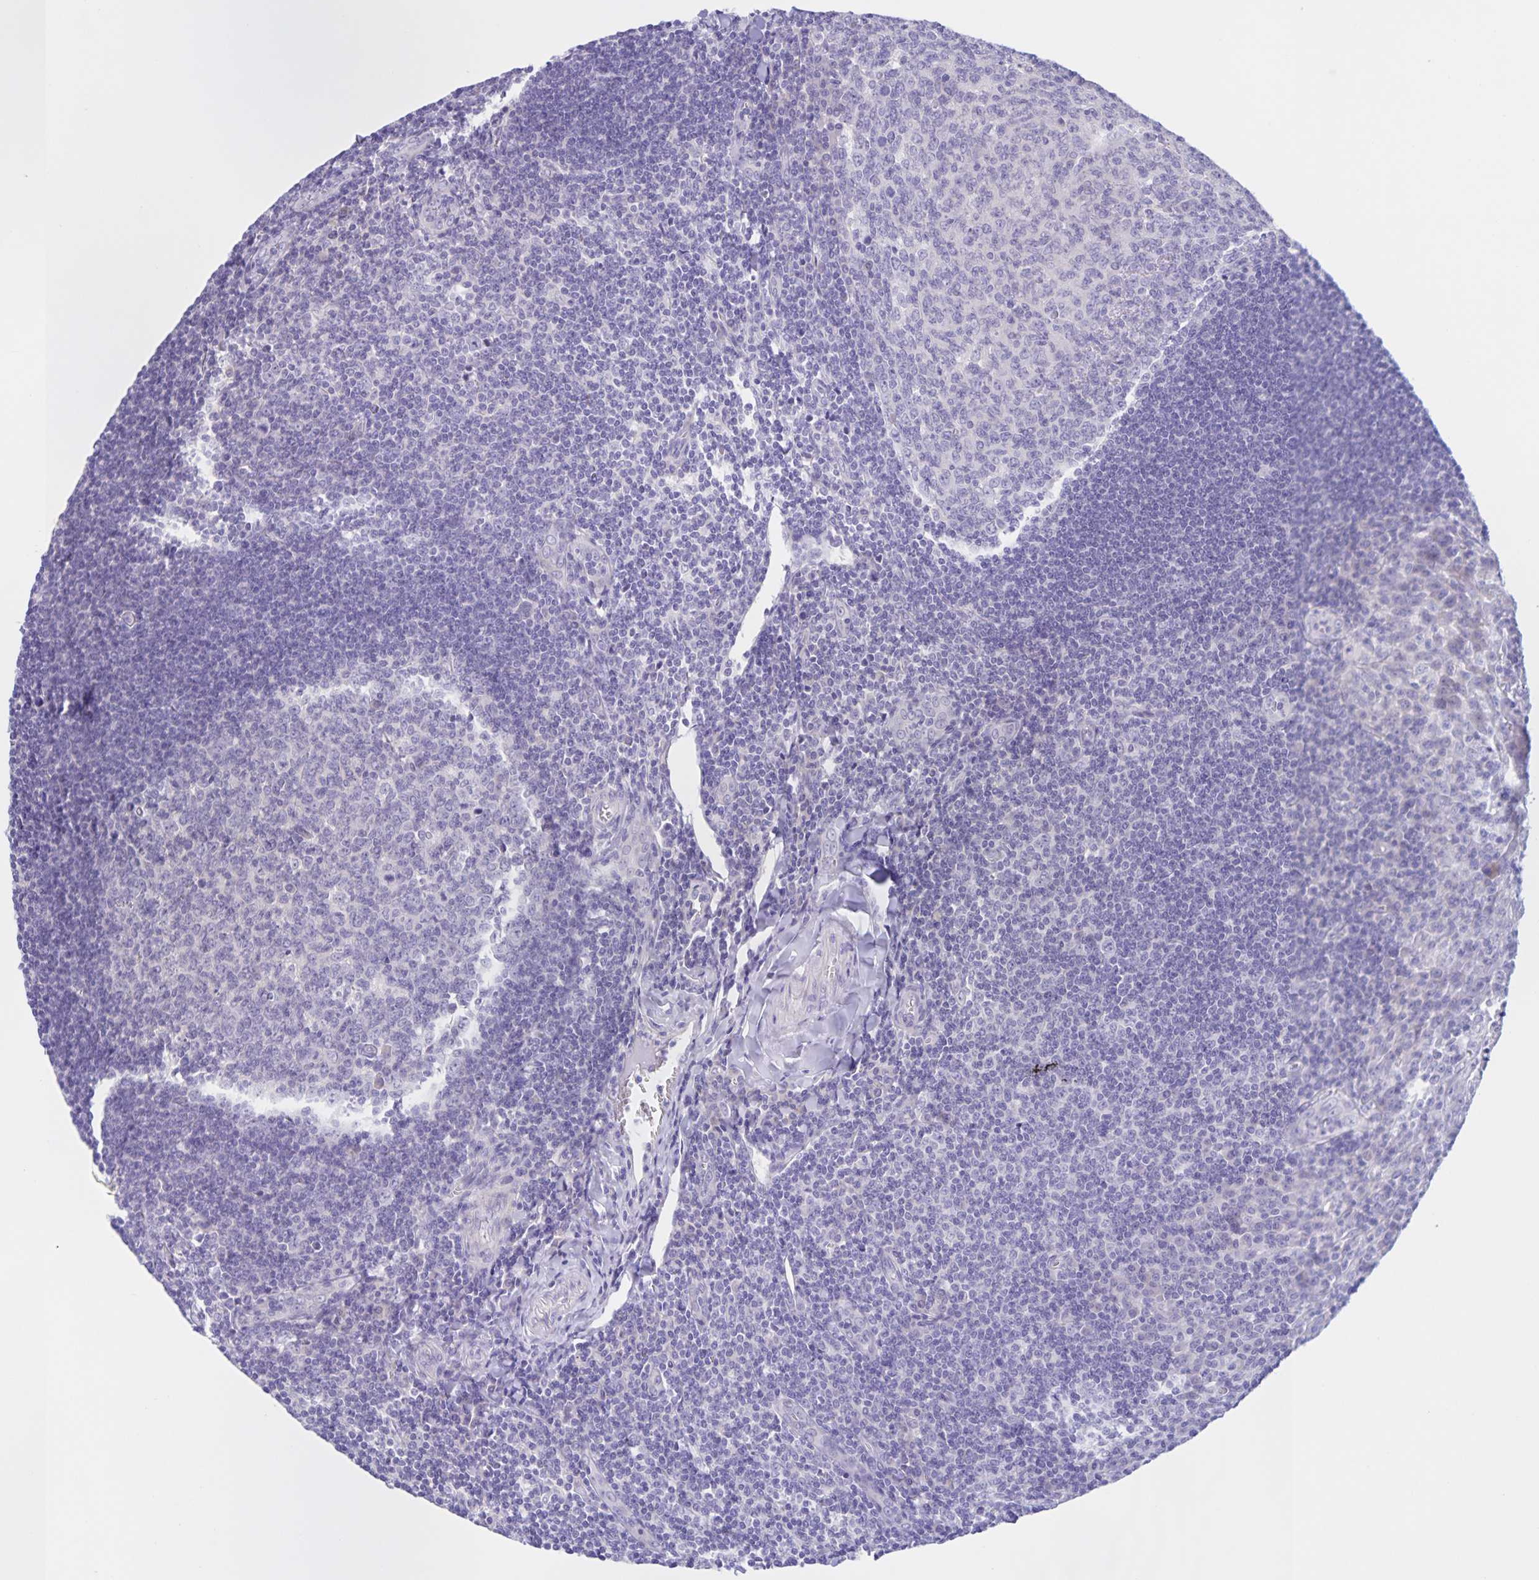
{"staining": {"intensity": "negative", "quantity": "none", "location": "none"}, "tissue": "tonsil", "cell_type": "Germinal center cells", "image_type": "normal", "snomed": [{"axis": "morphology", "description": "Normal tissue, NOS"}, {"axis": "topography", "description": "Tonsil"}], "caption": "A high-resolution histopathology image shows immunohistochemistry staining of normal tonsil, which shows no significant staining in germinal center cells.", "gene": "DMGDH", "patient": {"sex": "male", "age": 27}}